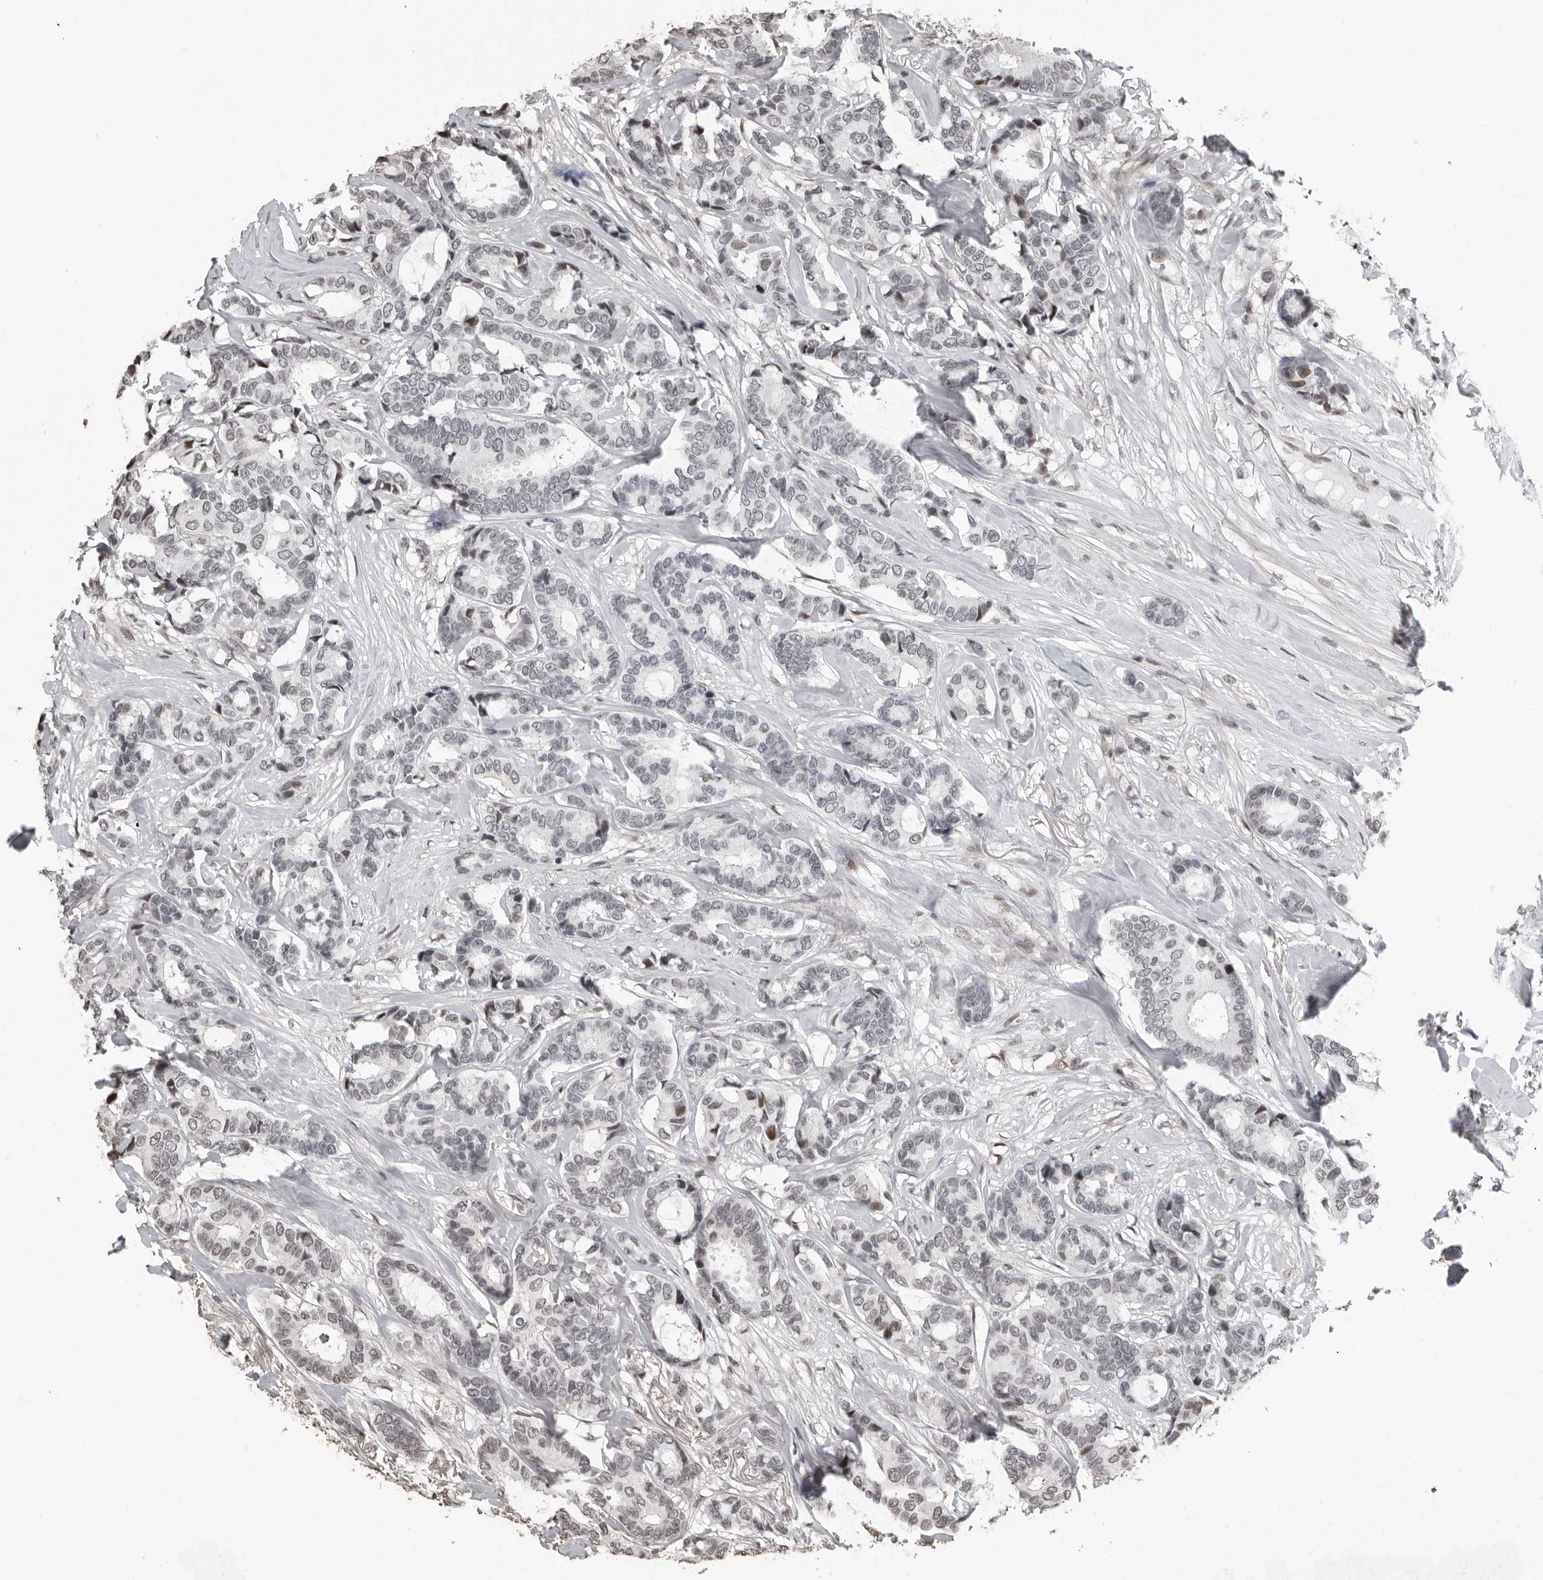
{"staining": {"intensity": "weak", "quantity": "<25%", "location": "nuclear"}, "tissue": "breast cancer", "cell_type": "Tumor cells", "image_type": "cancer", "snomed": [{"axis": "morphology", "description": "Duct carcinoma"}, {"axis": "topography", "description": "Breast"}], "caption": "A high-resolution histopathology image shows IHC staining of infiltrating ductal carcinoma (breast), which reveals no significant expression in tumor cells. The staining is performed using DAB (3,3'-diaminobenzidine) brown chromogen with nuclei counter-stained in using hematoxylin.", "gene": "ORC1", "patient": {"sex": "female", "age": 87}}